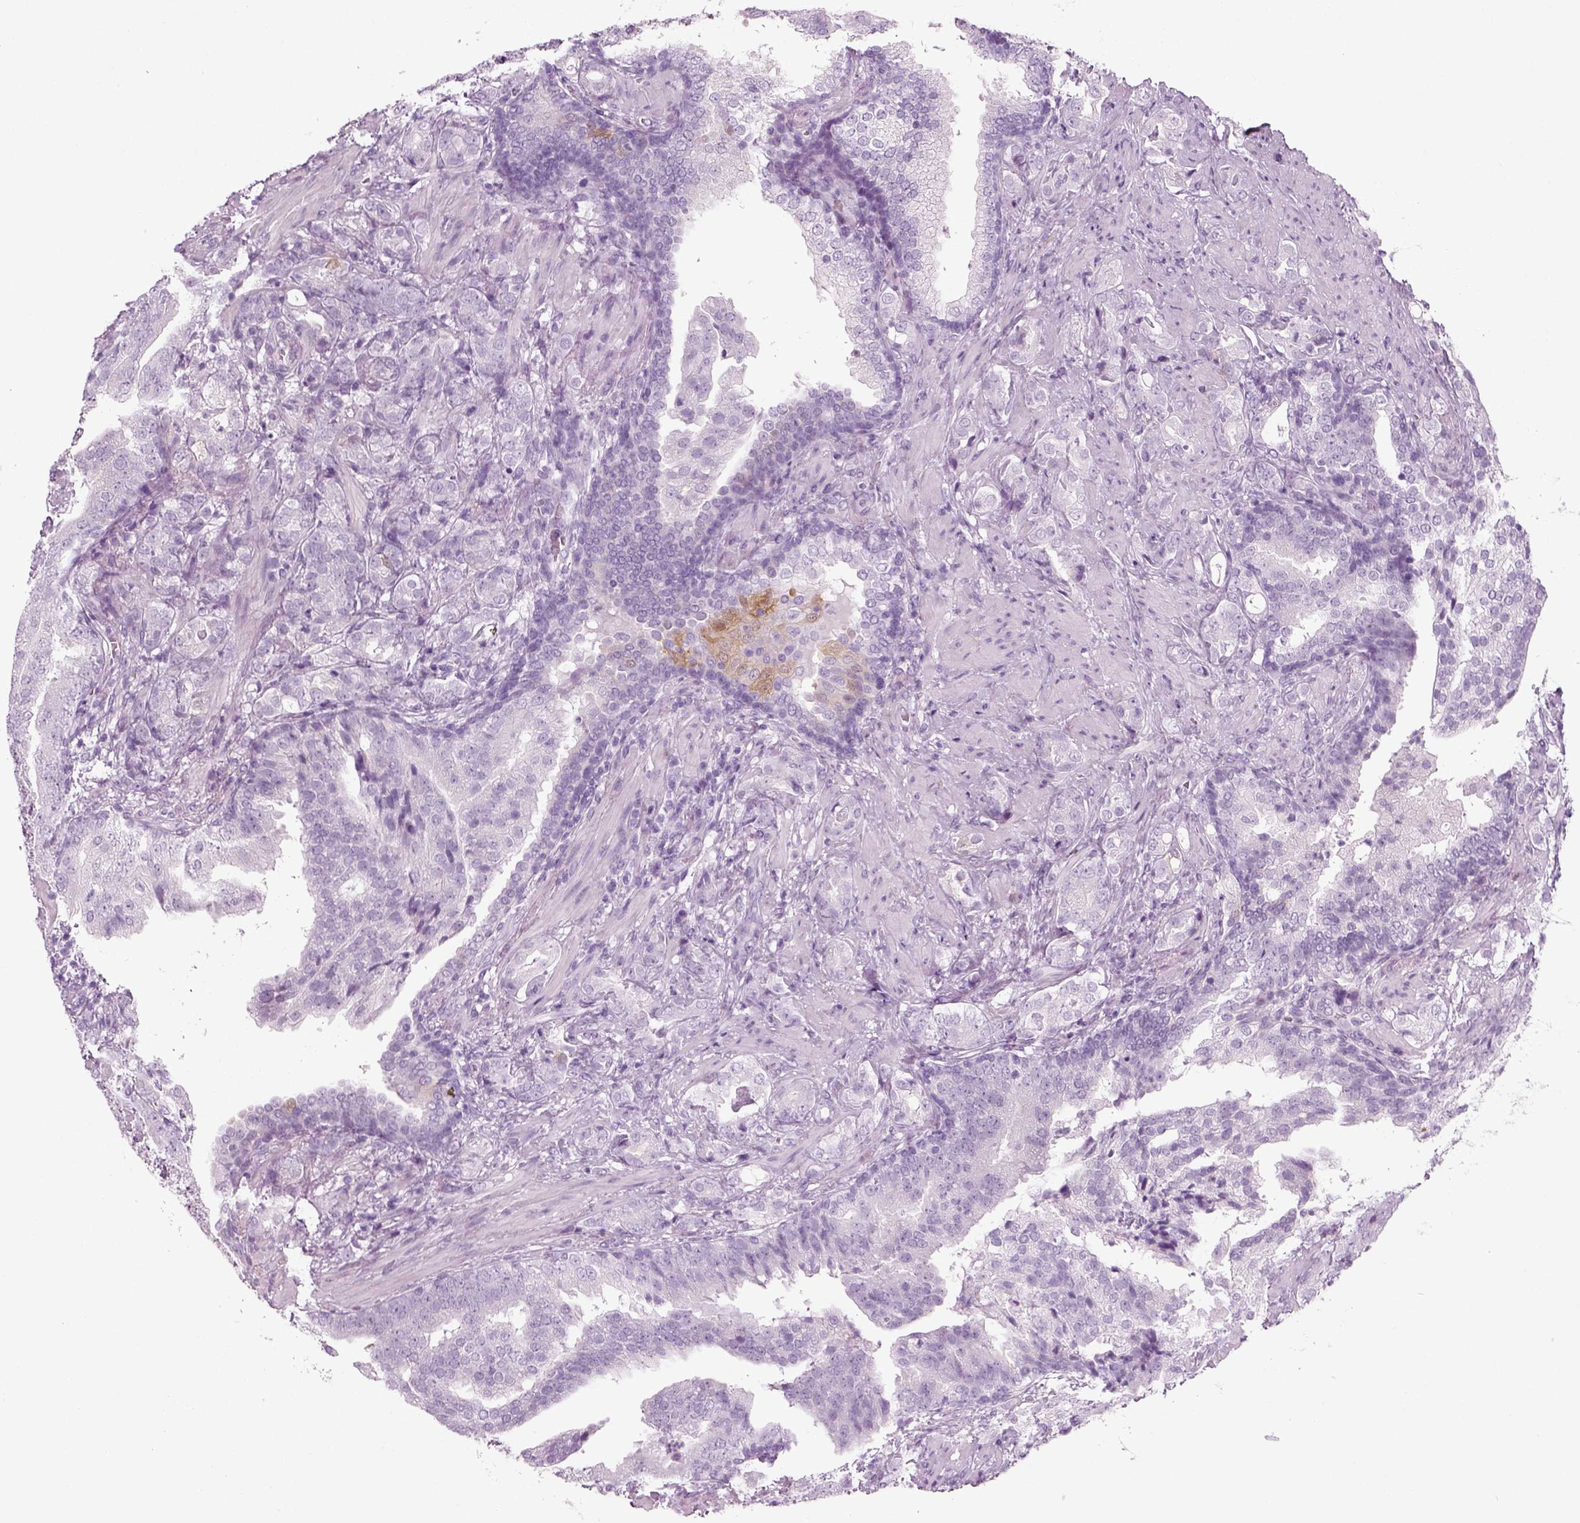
{"staining": {"intensity": "negative", "quantity": "none", "location": "none"}, "tissue": "prostate cancer", "cell_type": "Tumor cells", "image_type": "cancer", "snomed": [{"axis": "morphology", "description": "Adenocarcinoma, NOS"}, {"axis": "topography", "description": "Prostate"}], "caption": "IHC image of prostate cancer stained for a protein (brown), which displays no expression in tumor cells. Nuclei are stained in blue.", "gene": "CRABP1", "patient": {"sex": "male", "age": 57}}